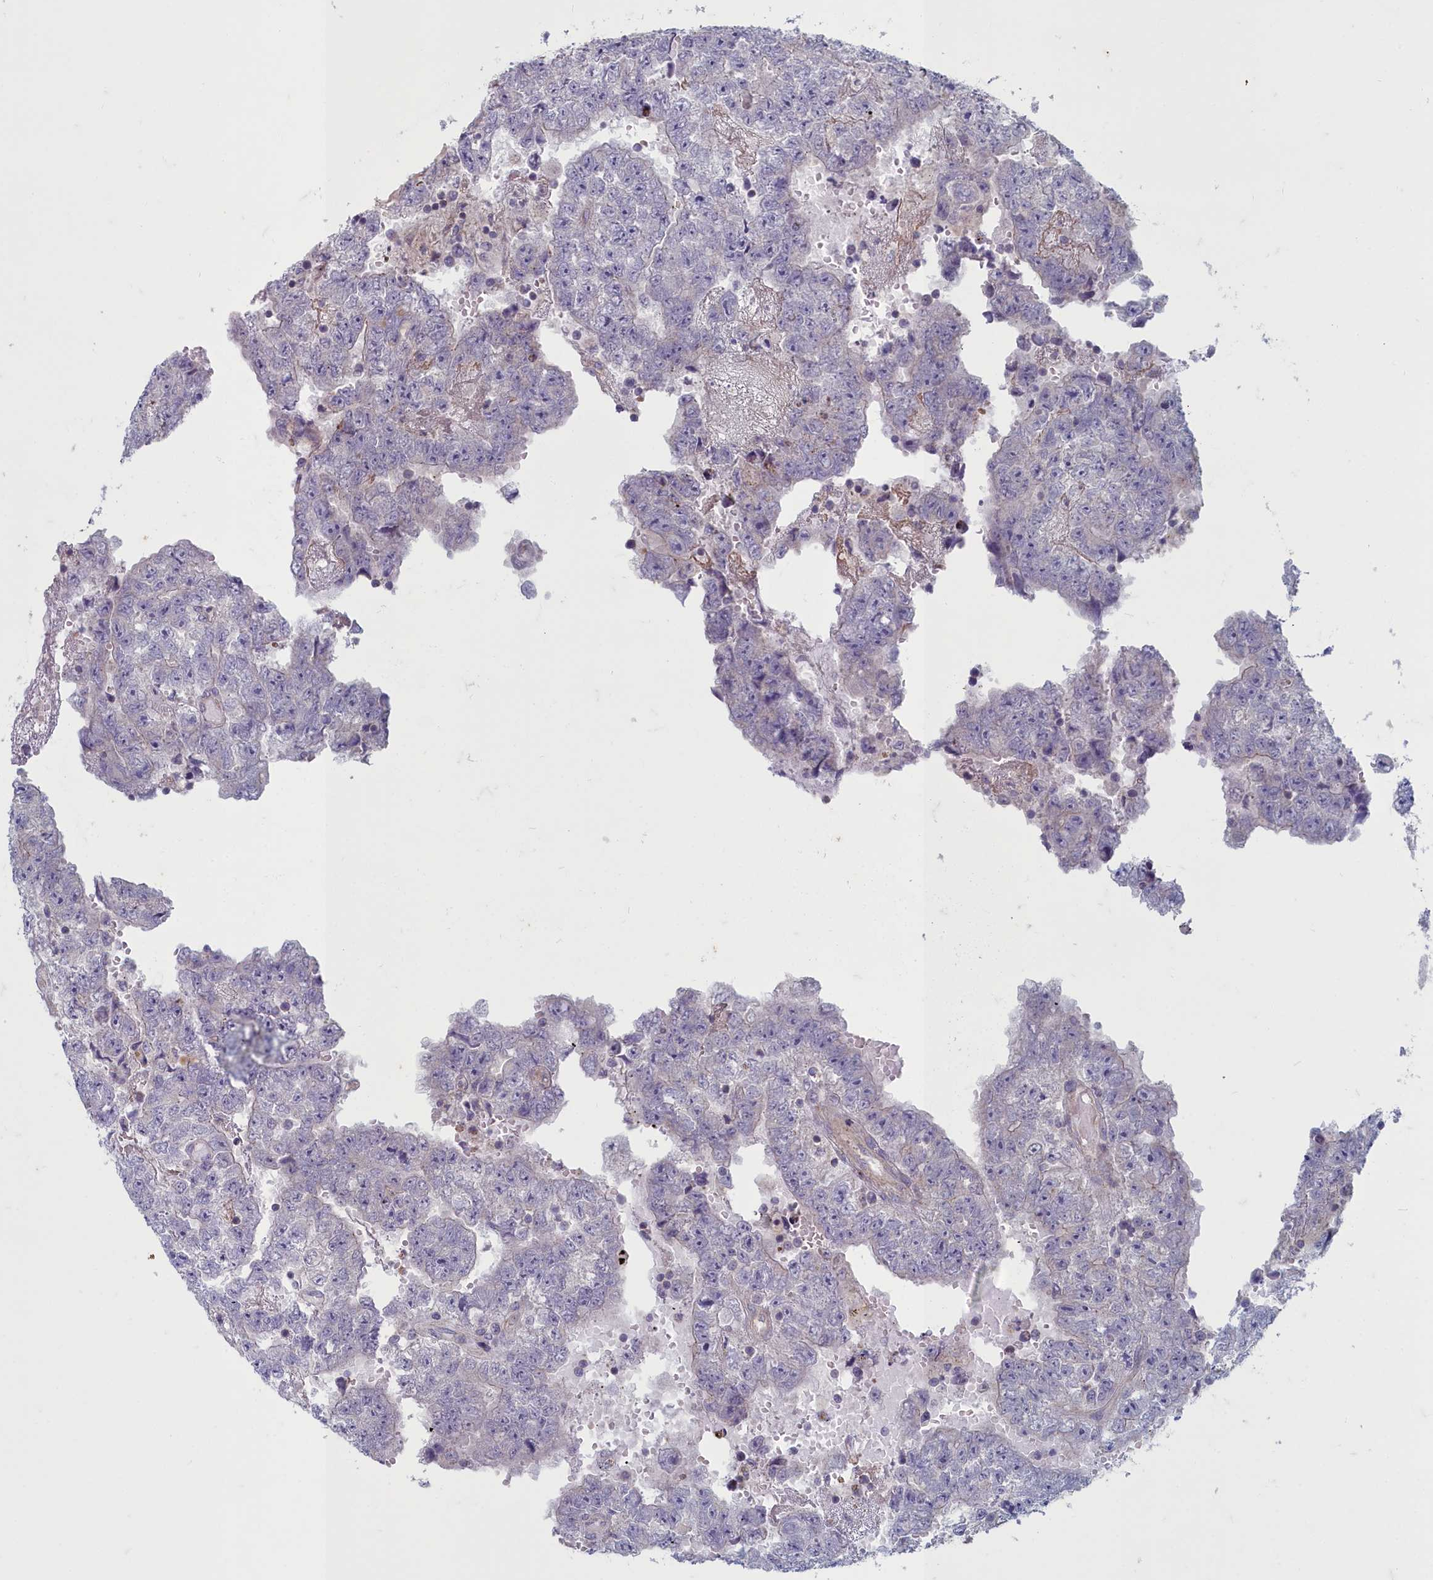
{"staining": {"intensity": "negative", "quantity": "none", "location": "none"}, "tissue": "testis cancer", "cell_type": "Tumor cells", "image_type": "cancer", "snomed": [{"axis": "morphology", "description": "Carcinoma, Embryonal, NOS"}, {"axis": "topography", "description": "Testis"}], "caption": "The histopathology image demonstrates no significant staining in tumor cells of testis cancer (embryonal carcinoma).", "gene": "INSYN2A", "patient": {"sex": "male", "age": 25}}